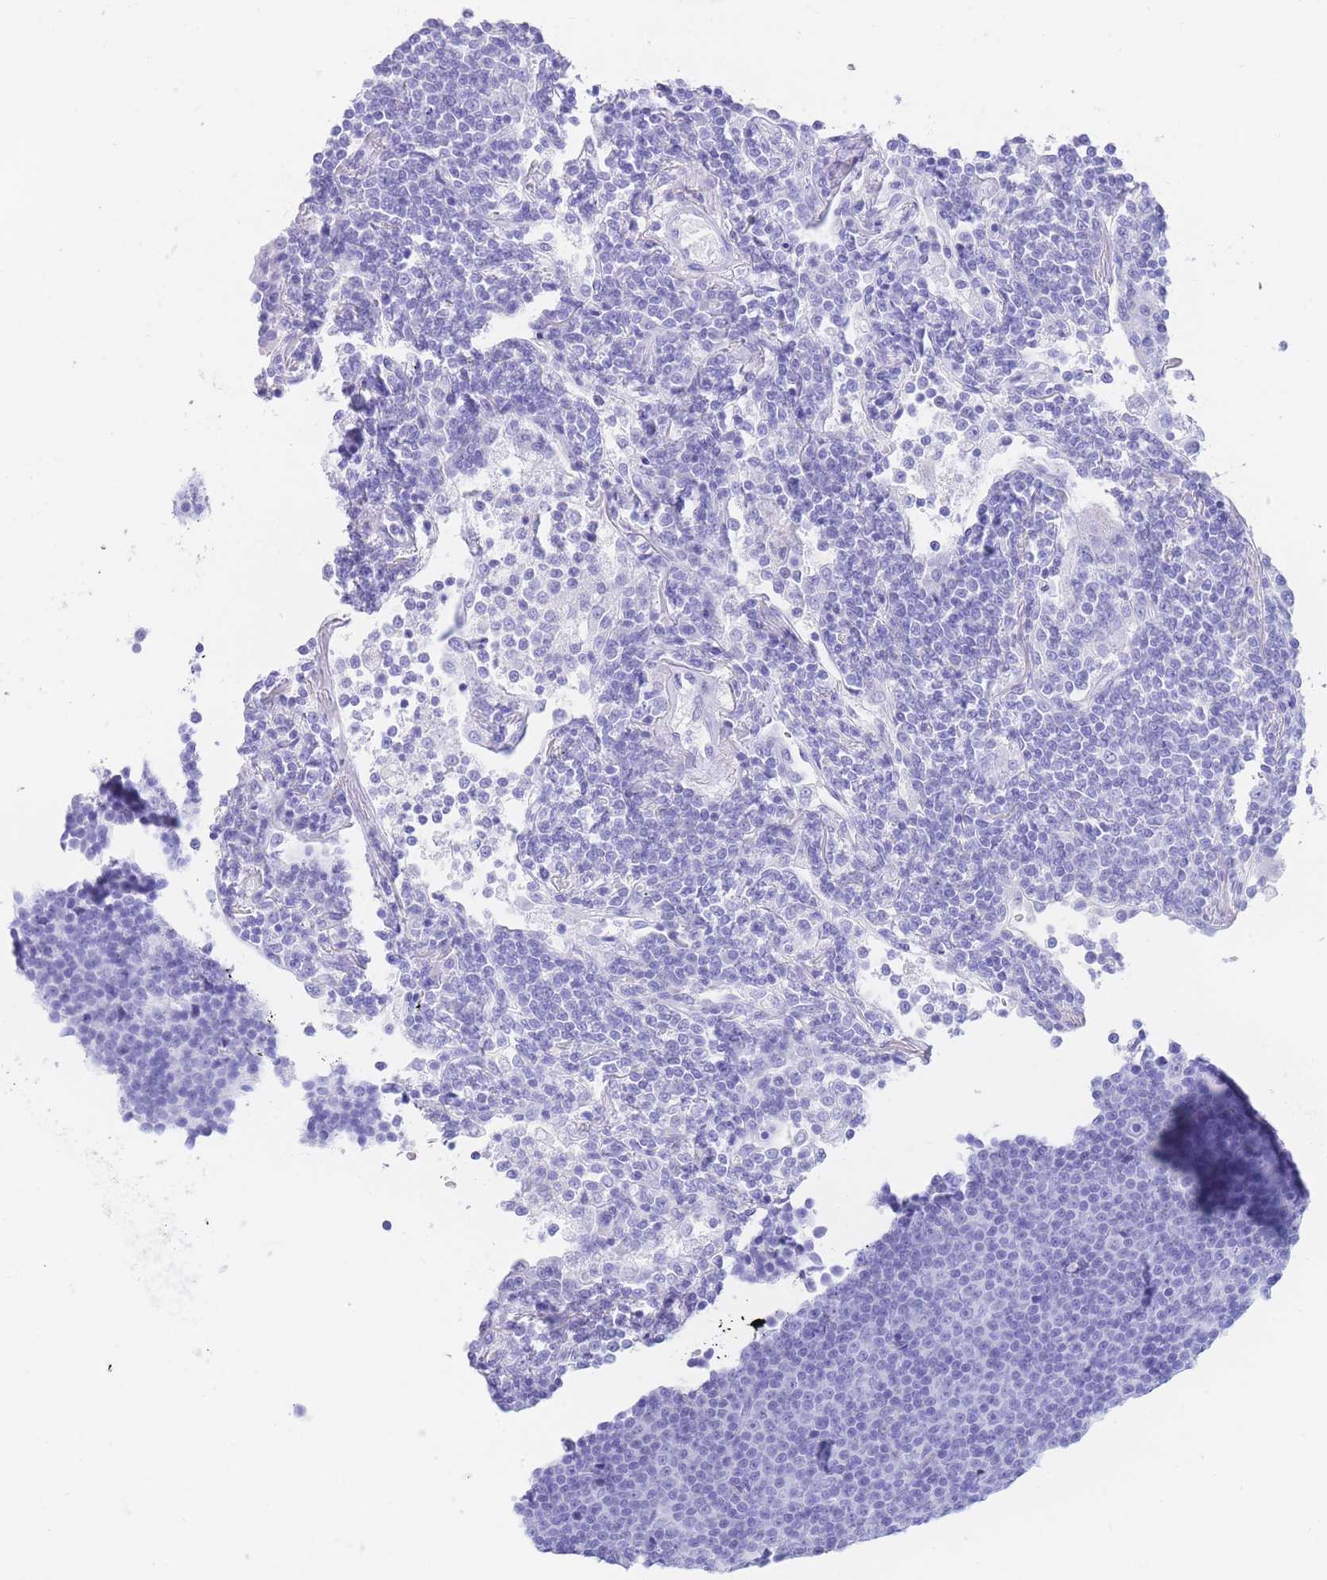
{"staining": {"intensity": "negative", "quantity": "none", "location": "none"}, "tissue": "lymphoma", "cell_type": "Tumor cells", "image_type": "cancer", "snomed": [{"axis": "morphology", "description": "Malignant lymphoma, non-Hodgkin's type, Low grade"}, {"axis": "topography", "description": "Lymph node"}], "caption": "Immunohistochemical staining of low-grade malignant lymphoma, non-Hodgkin's type exhibits no significant expression in tumor cells.", "gene": "SLCO1B3", "patient": {"sex": "female", "age": 67}}